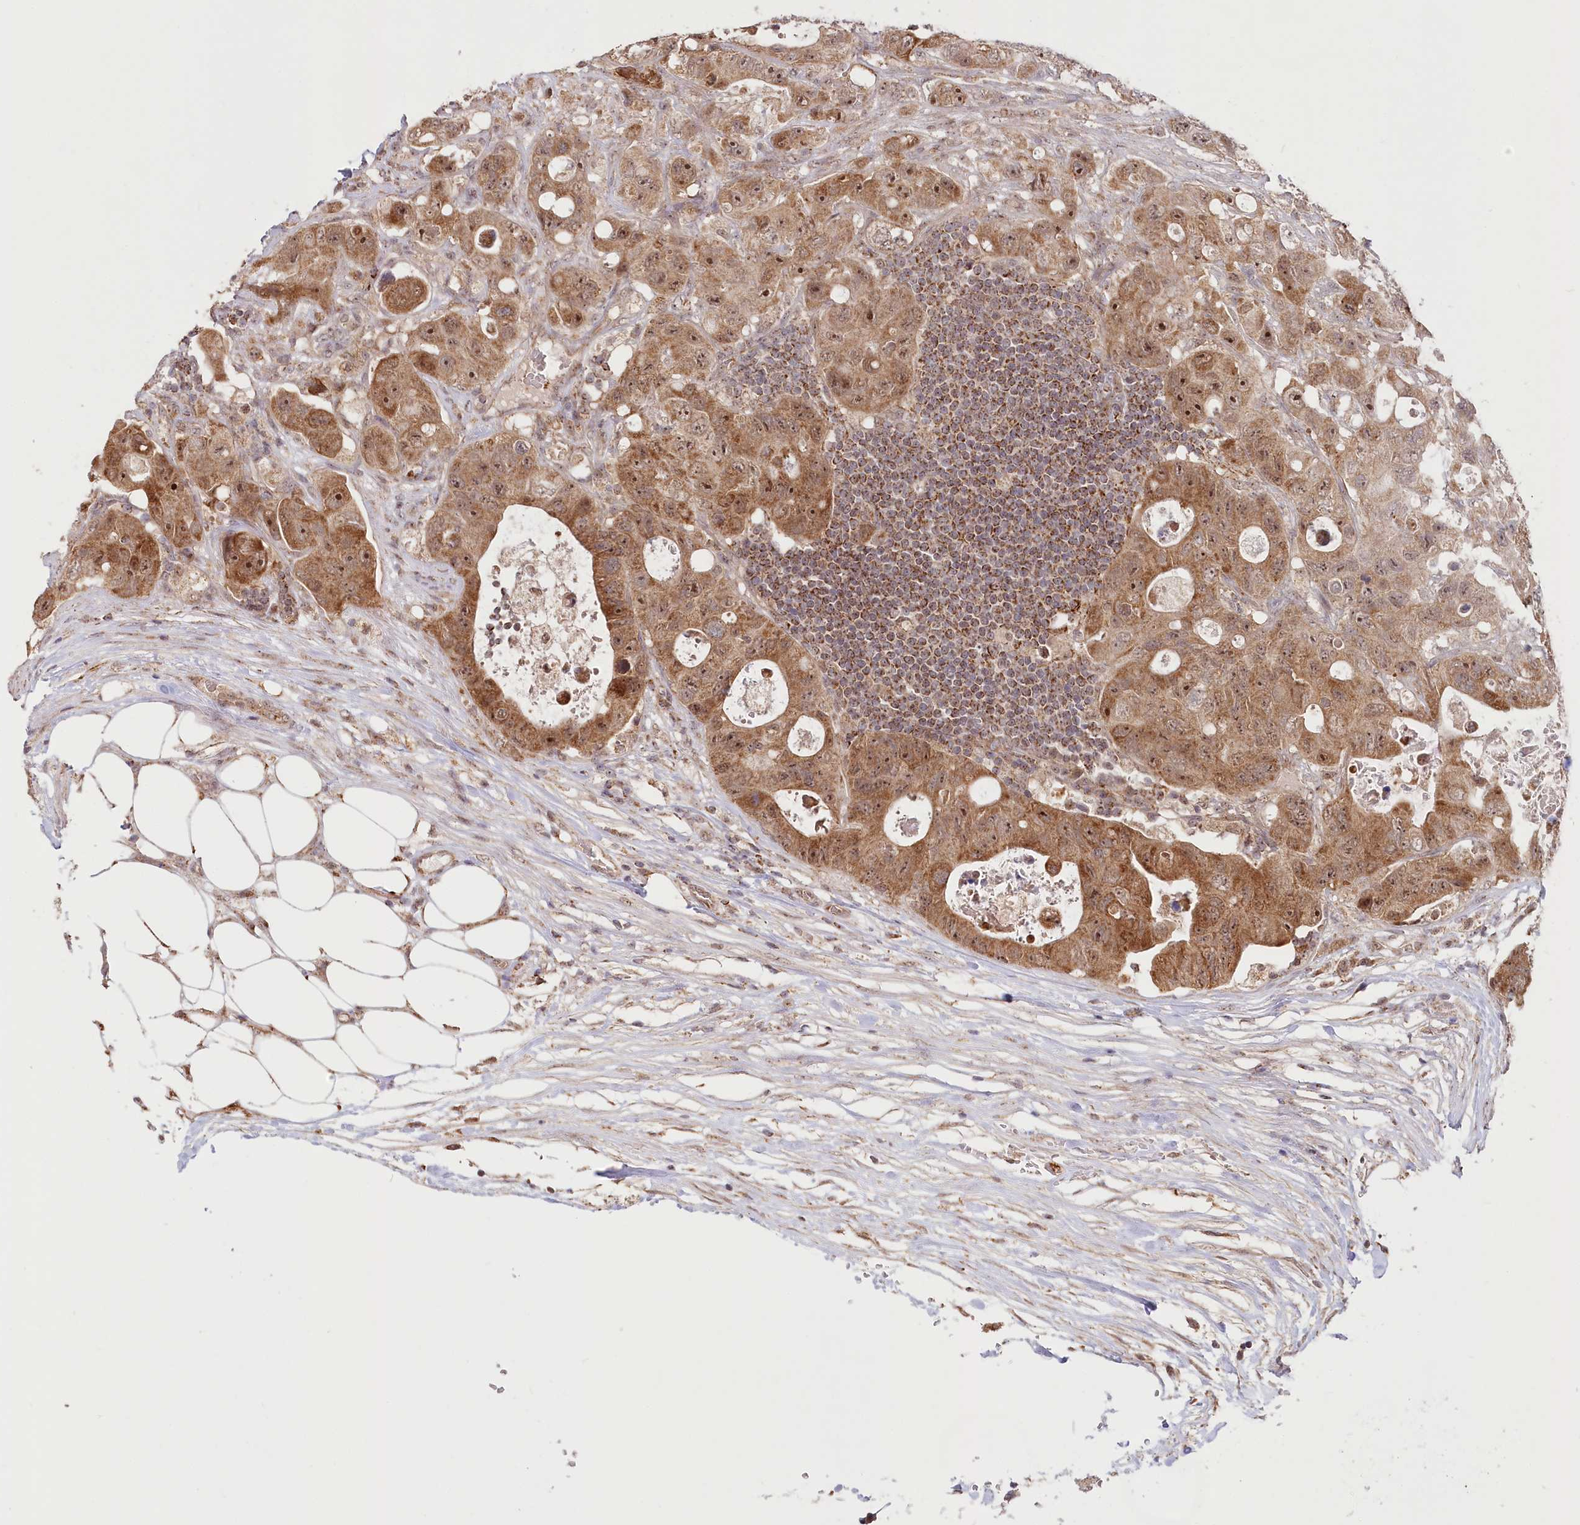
{"staining": {"intensity": "moderate", "quantity": ">75%", "location": "cytoplasmic/membranous,nuclear"}, "tissue": "colorectal cancer", "cell_type": "Tumor cells", "image_type": "cancer", "snomed": [{"axis": "morphology", "description": "Adenocarcinoma, NOS"}, {"axis": "topography", "description": "Colon"}], "caption": "Immunohistochemical staining of human colorectal cancer displays medium levels of moderate cytoplasmic/membranous and nuclear positivity in about >75% of tumor cells.", "gene": "RTN4IP1", "patient": {"sex": "female", "age": 46}}